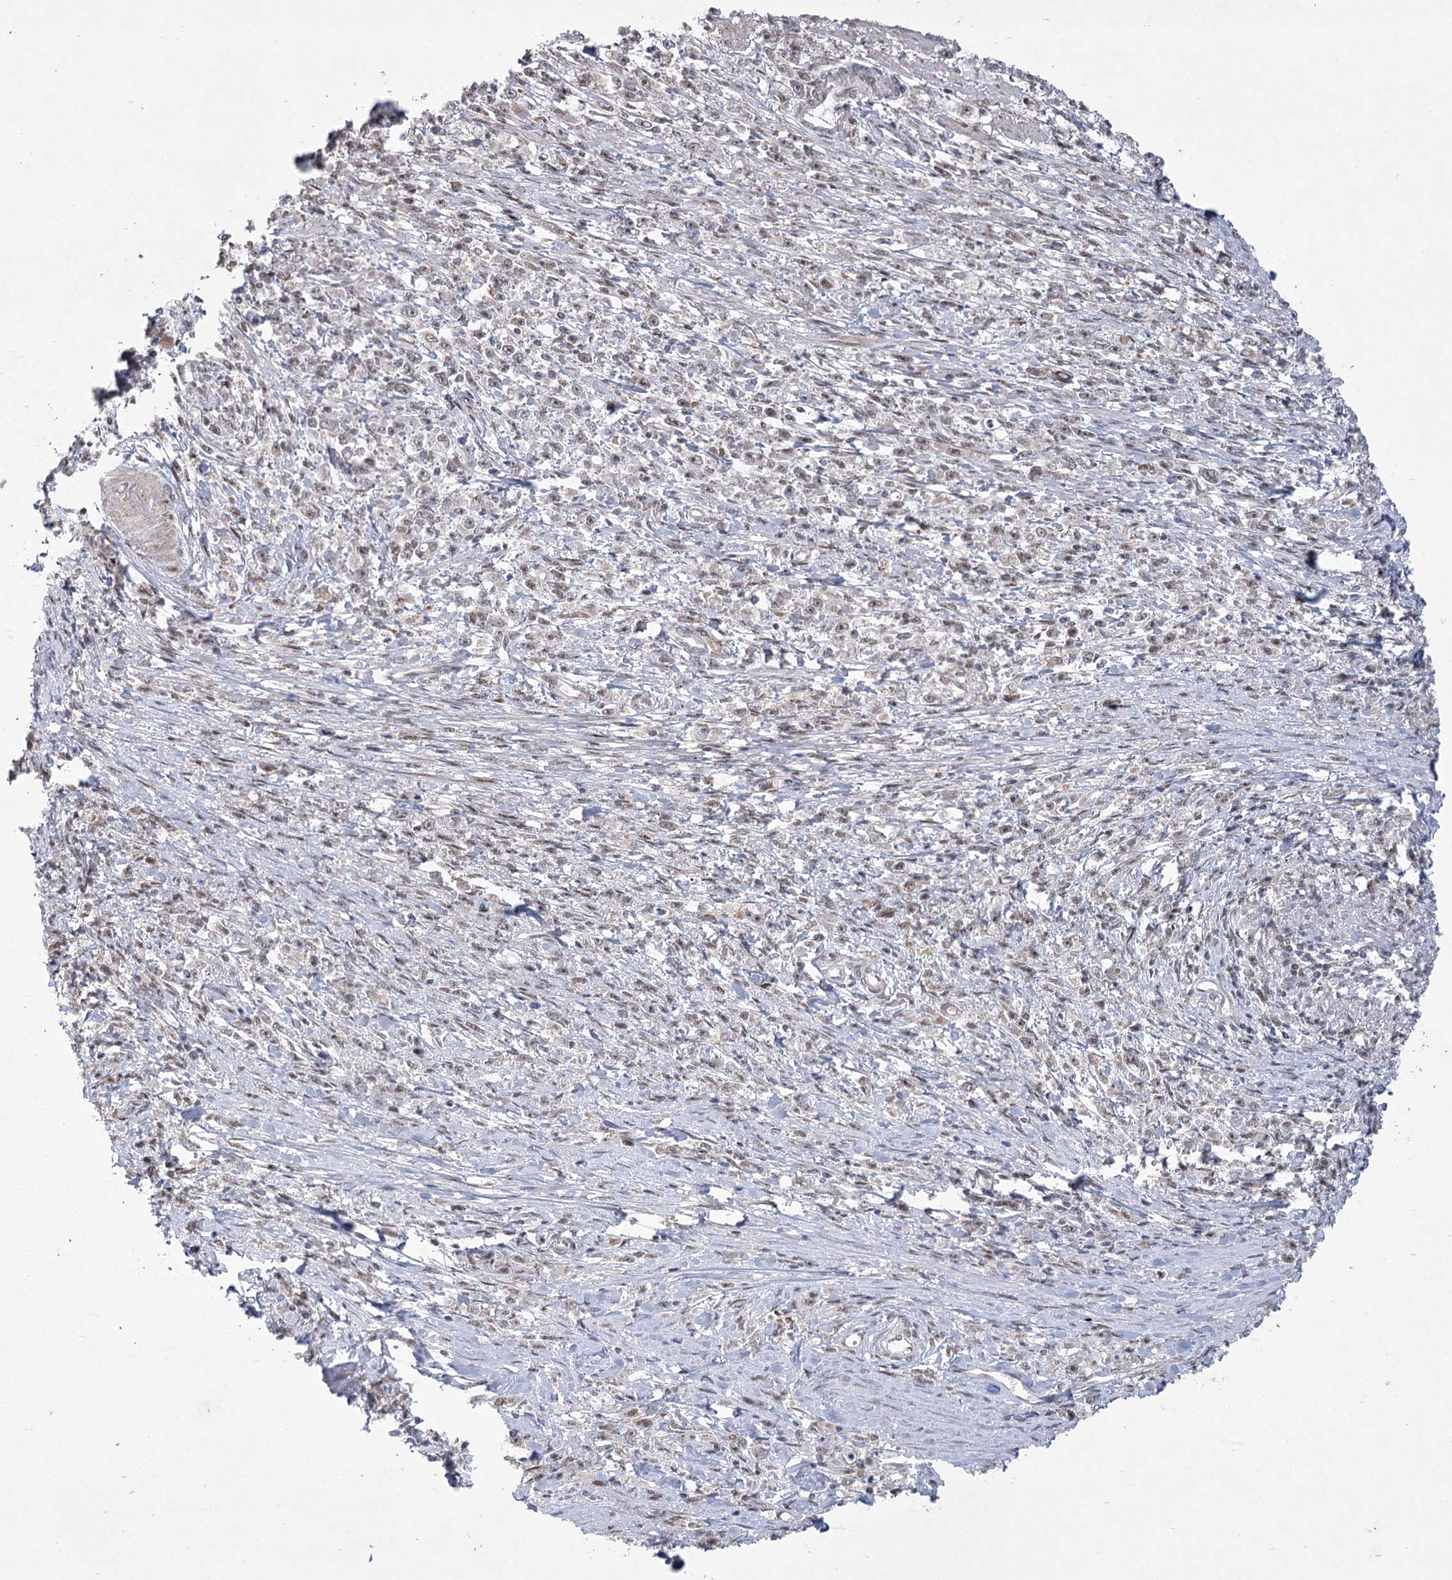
{"staining": {"intensity": "weak", "quantity": ">75%", "location": "nuclear"}, "tissue": "stomach cancer", "cell_type": "Tumor cells", "image_type": "cancer", "snomed": [{"axis": "morphology", "description": "Adenocarcinoma, NOS"}, {"axis": "topography", "description": "Stomach"}], "caption": "High-magnification brightfield microscopy of adenocarcinoma (stomach) stained with DAB (3,3'-diaminobenzidine) (brown) and counterstained with hematoxylin (blue). tumor cells exhibit weak nuclear staining is present in approximately>75% of cells.", "gene": "CIB4", "patient": {"sex": "female", "age": 59}}